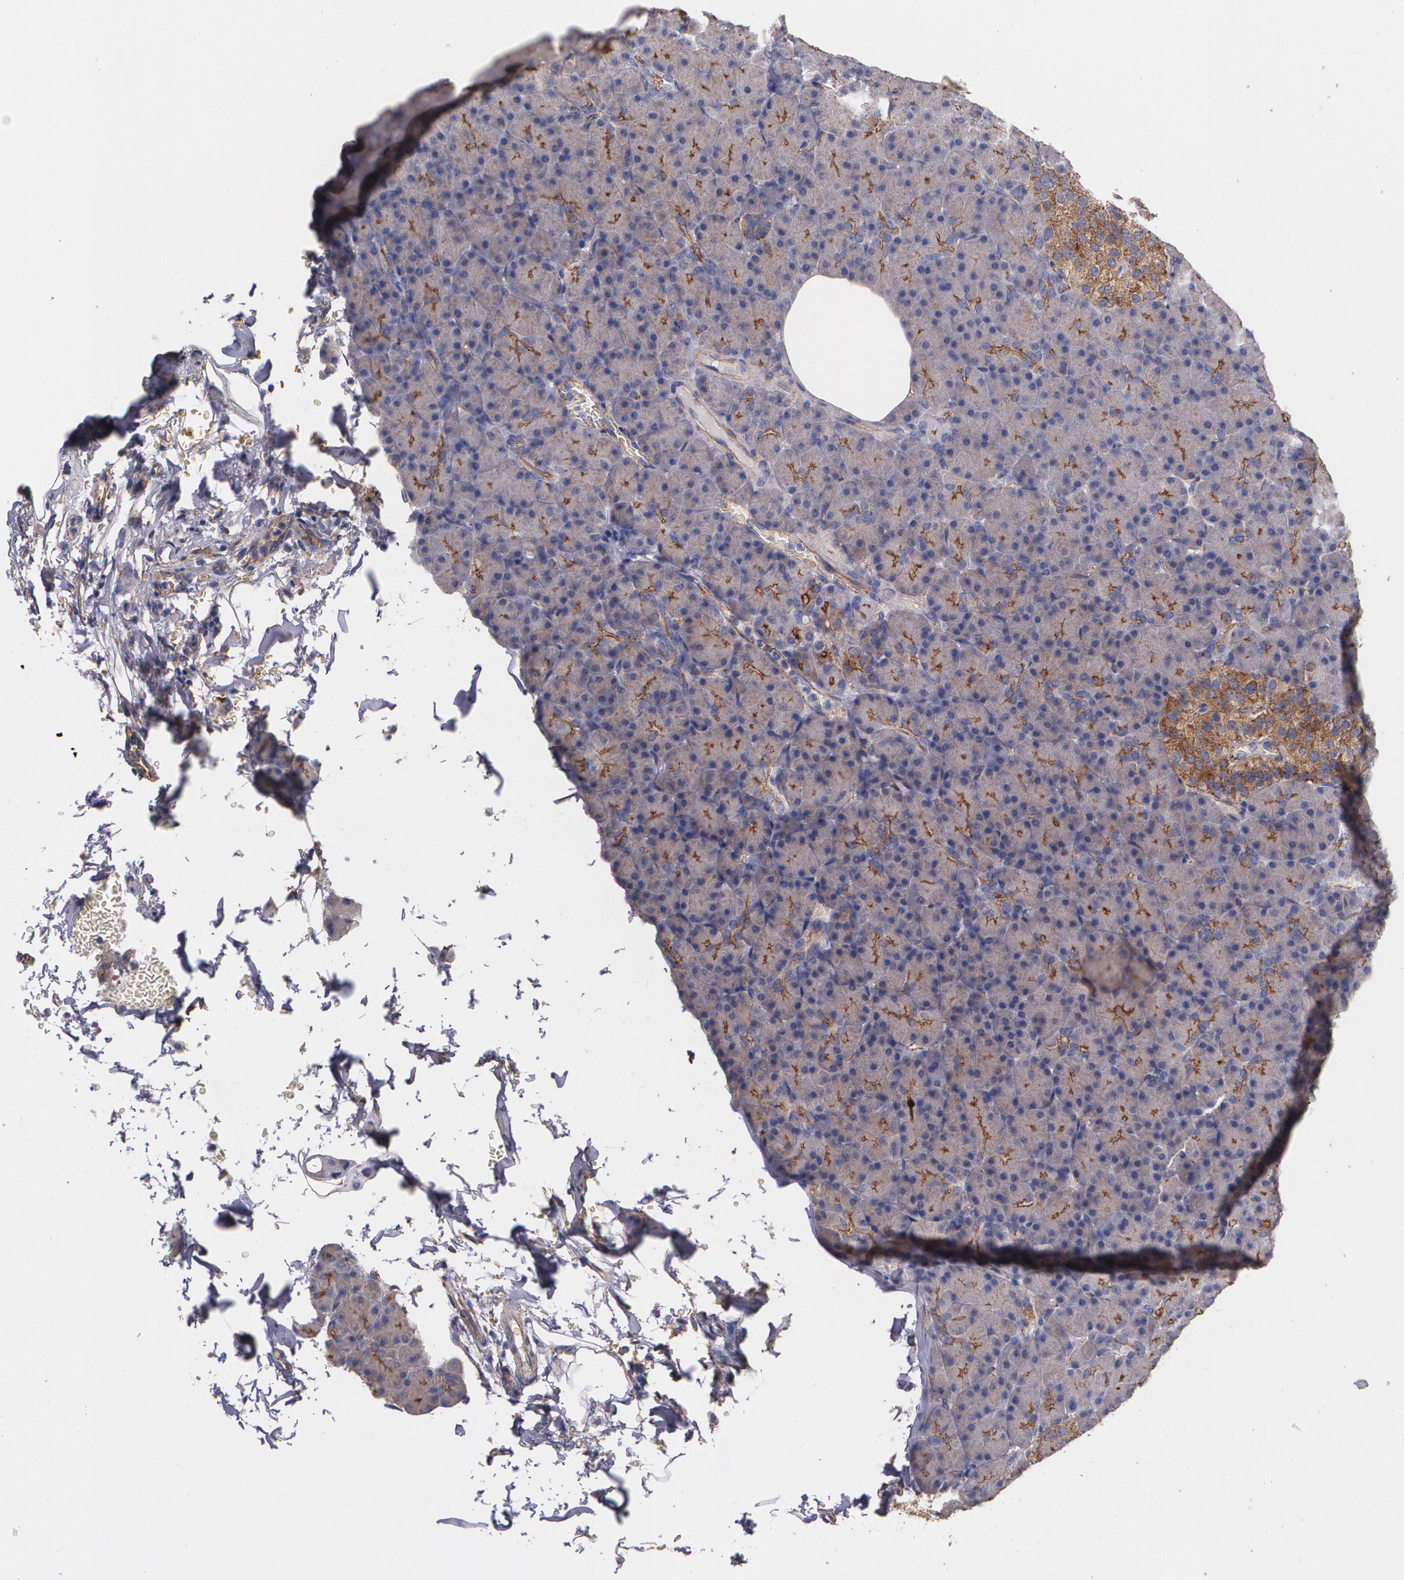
{"staining": {"intensity": "weak", "quantity": "25%-75%", "location": "cytoplasmic/membranous"}, "tissue": "pancreas", "cell_type": "Exocrine glandular cells", "image_type": "normal", "snomed": [{"axis": "morphology", "description": "Normal tissue, NOS"}, {"axis": "topography", "description": "Pancreas"}], "caption": "Immunohistochemistry (IHC) image of normal pancreas stained for a protein (brown), which reveals low levels of weak cytoplasmic/membranous expression in approximately 25%-75% of exocrine glandular cells.", "gene": "TJP1", "patient": {"sex": "female", "age": 43}}